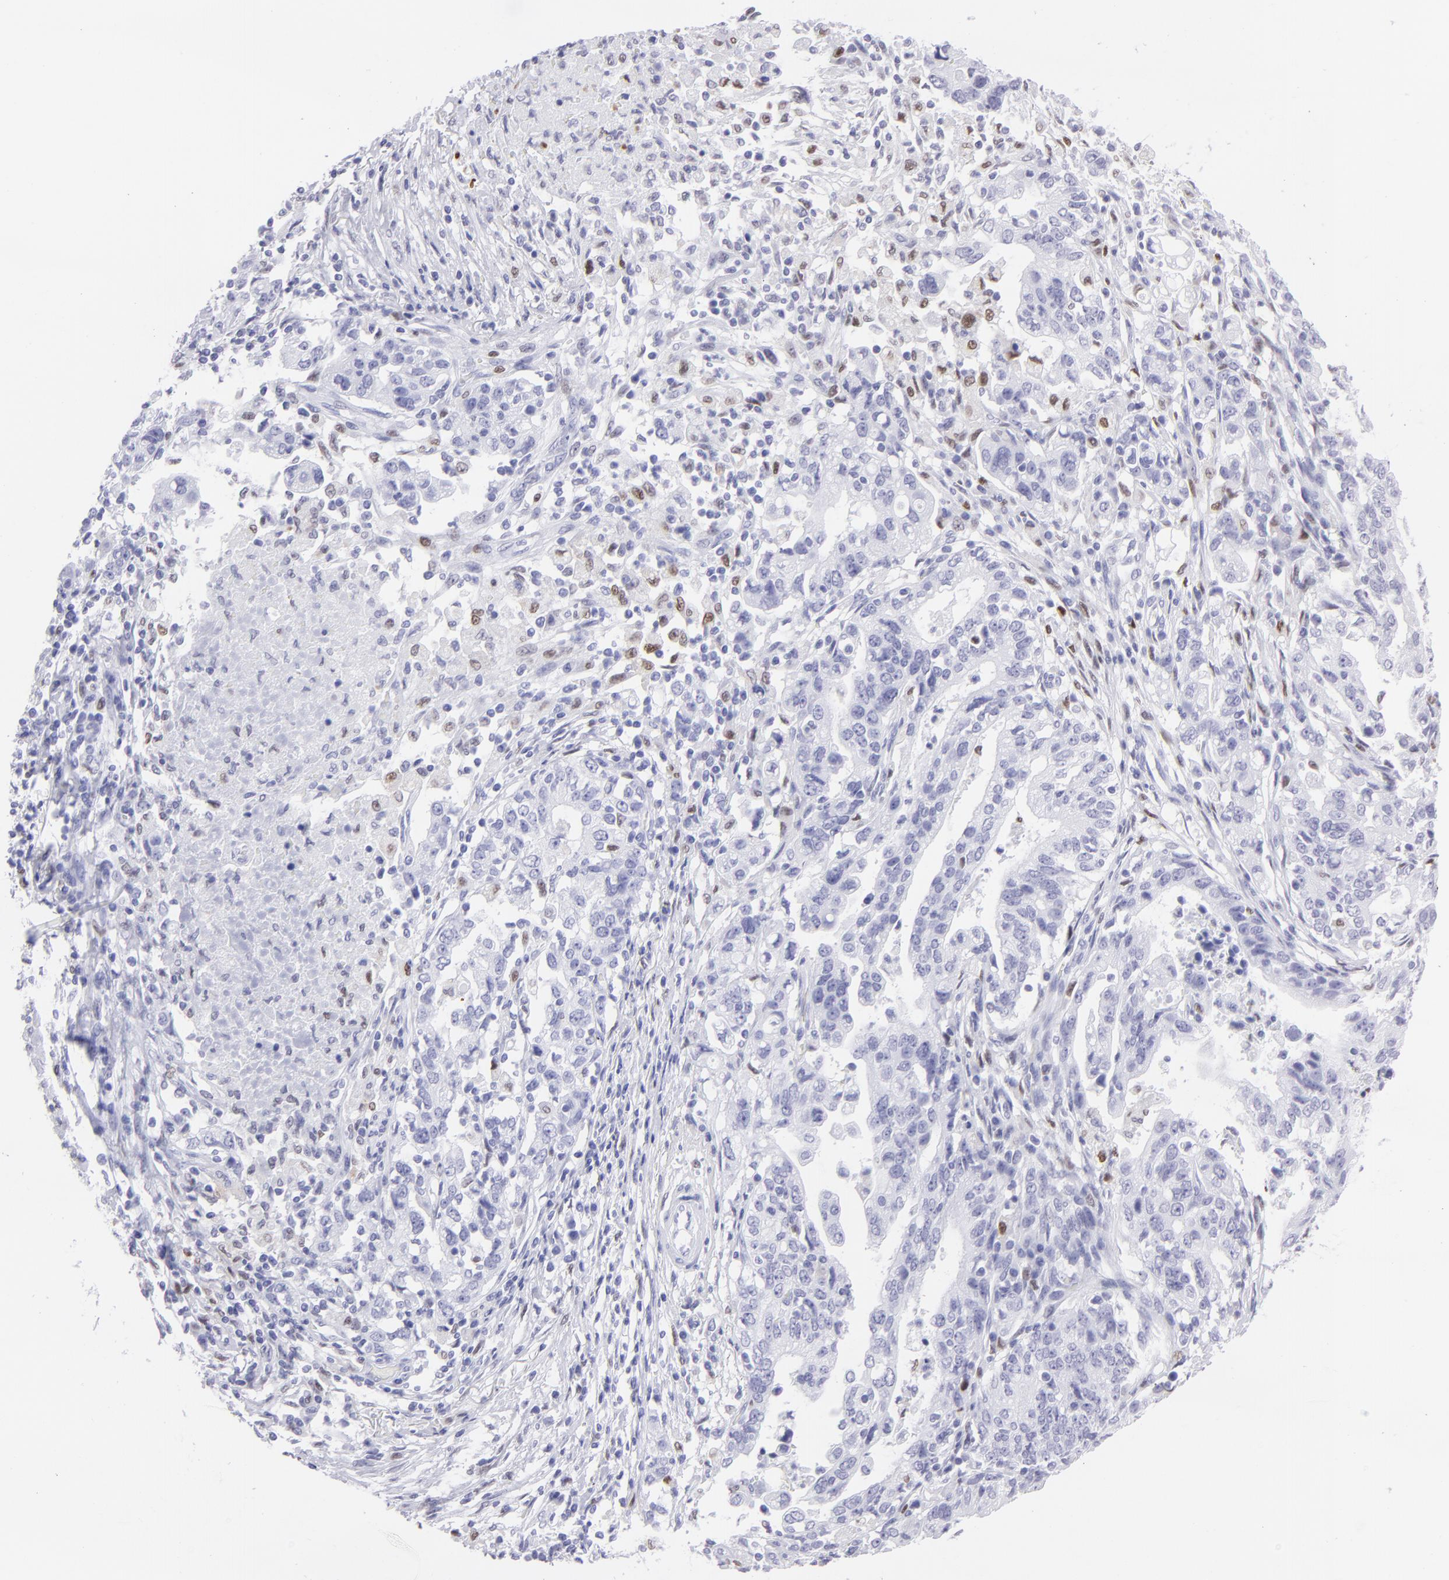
{"staining": {"intensity": "negative", "quantity": "none", "location": "none"}, "tissue": "stomach cancer", "cell_type": "Tumor cells", "image_type": "cancer", "snomed": [{"axis": "morphology", "description": "Adenocarcinoma, NOS"}, {"axis": "topography", "description": "Stomach, upper"}], "caption": "Tumor cells show no significant protein staining in stomach adenocarcinoma. (Brightfield microscopy of DAB immunohistochemistry at high magnification).", "gene": "MITF", "patient": {"sex": "female", "age": 50}}